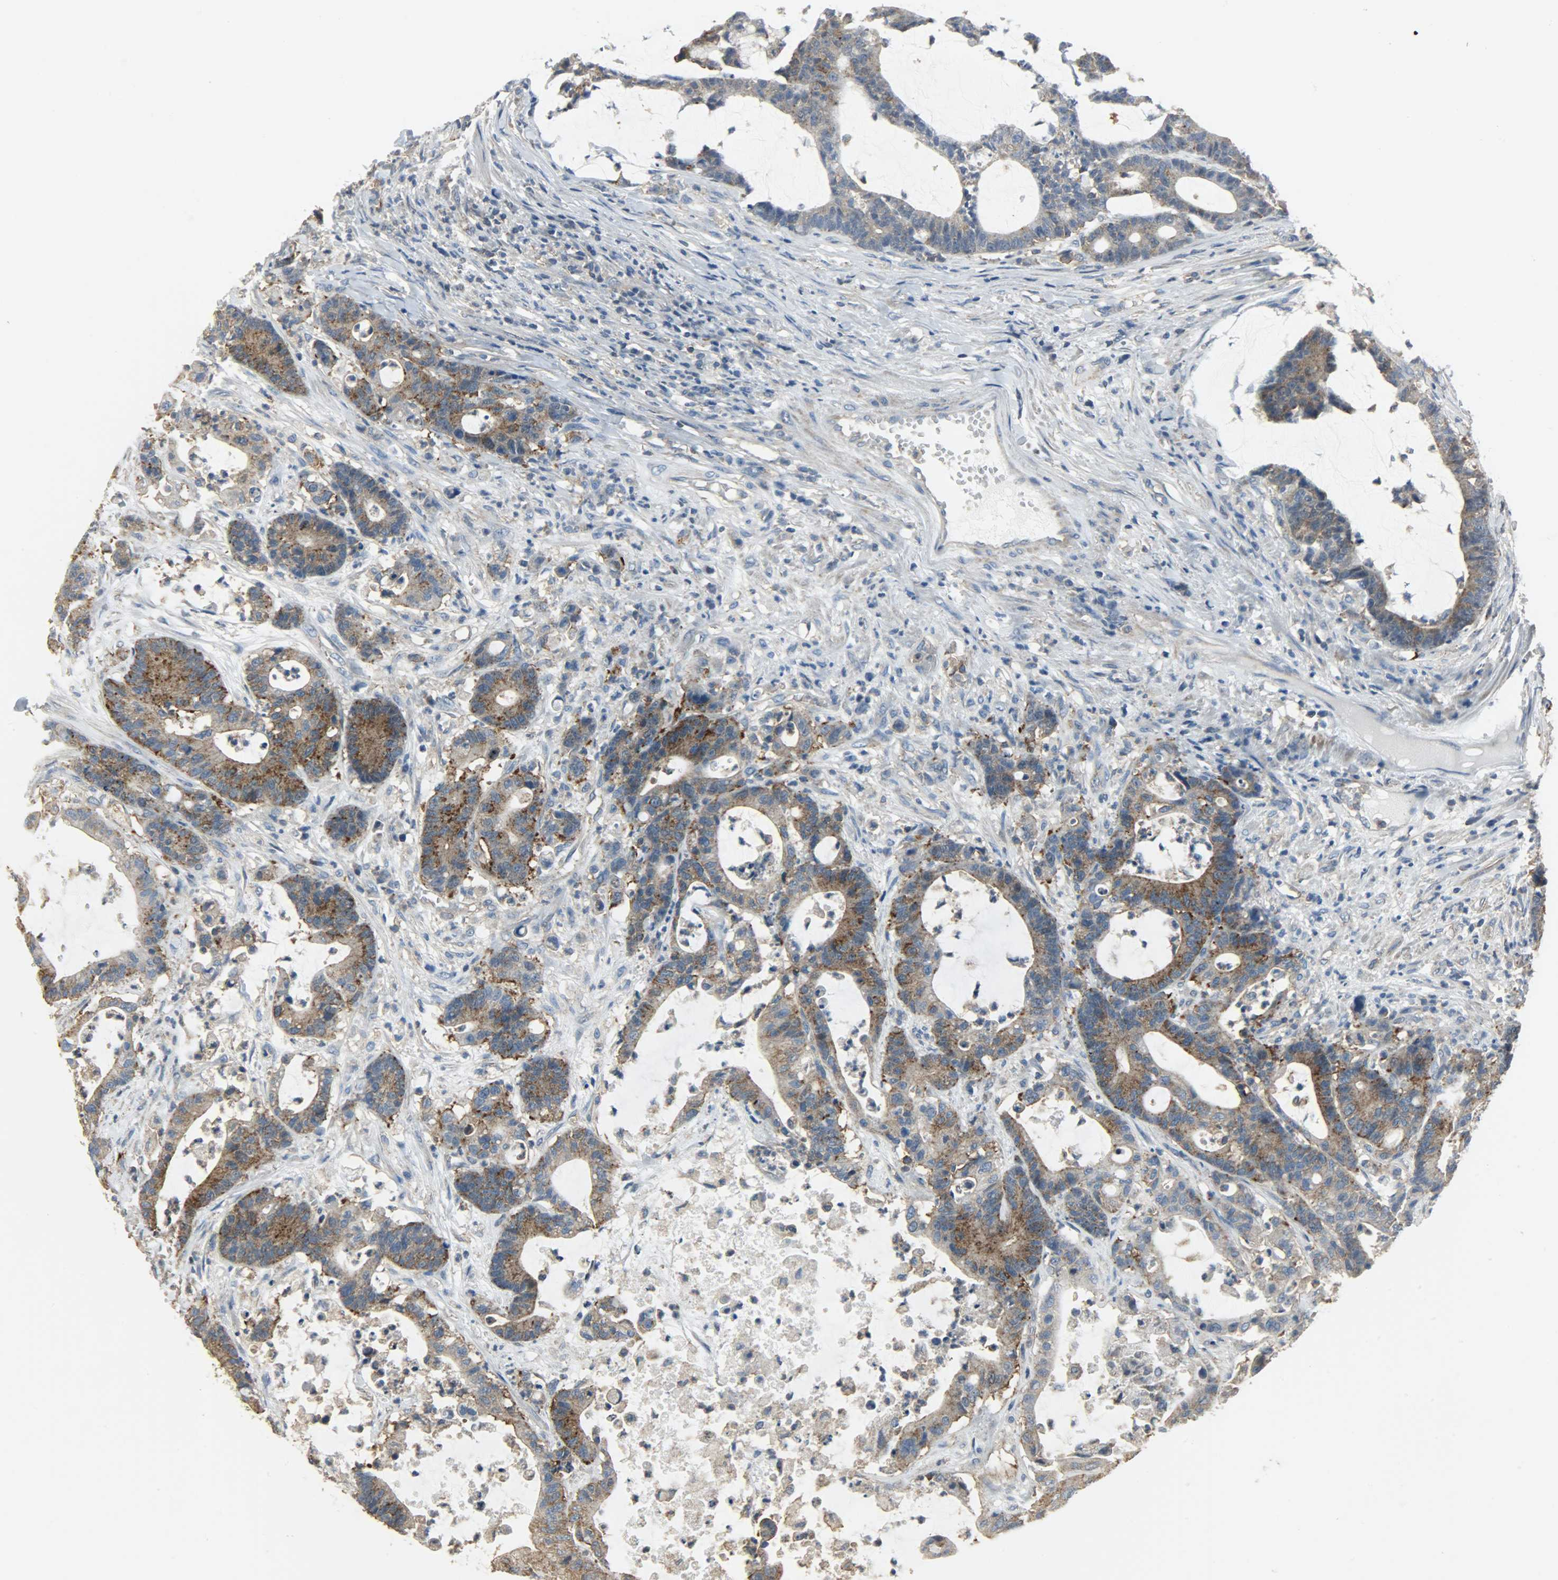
{"staining": {"intensity": "moderate", "quantity": ">75%", "location": "cytoplasmic/membranous"}, "tissue": "colorectal cancer", "cell_type": "Tumor cells", "image_type": "cancer", "snomed": [{"axis": "morphology", "description": "Adenocarcinoma, NOS"}, {"axis": "topography", "description": "Colon"}], "caption": "Immunohistochemistry image of neoplastic tissue: human colorectal cancer (adenocarcinoma) stained using immunohistochemistry (IHC) exhibits medium levels of moderate protein expression localized specifically in the cytoplasmic/membranous of tumor cells, appearing as a cytoplasmic/membranous brown color.", "gene": "DNAJA4", "patient": {"sex": "female", "age": 84}}